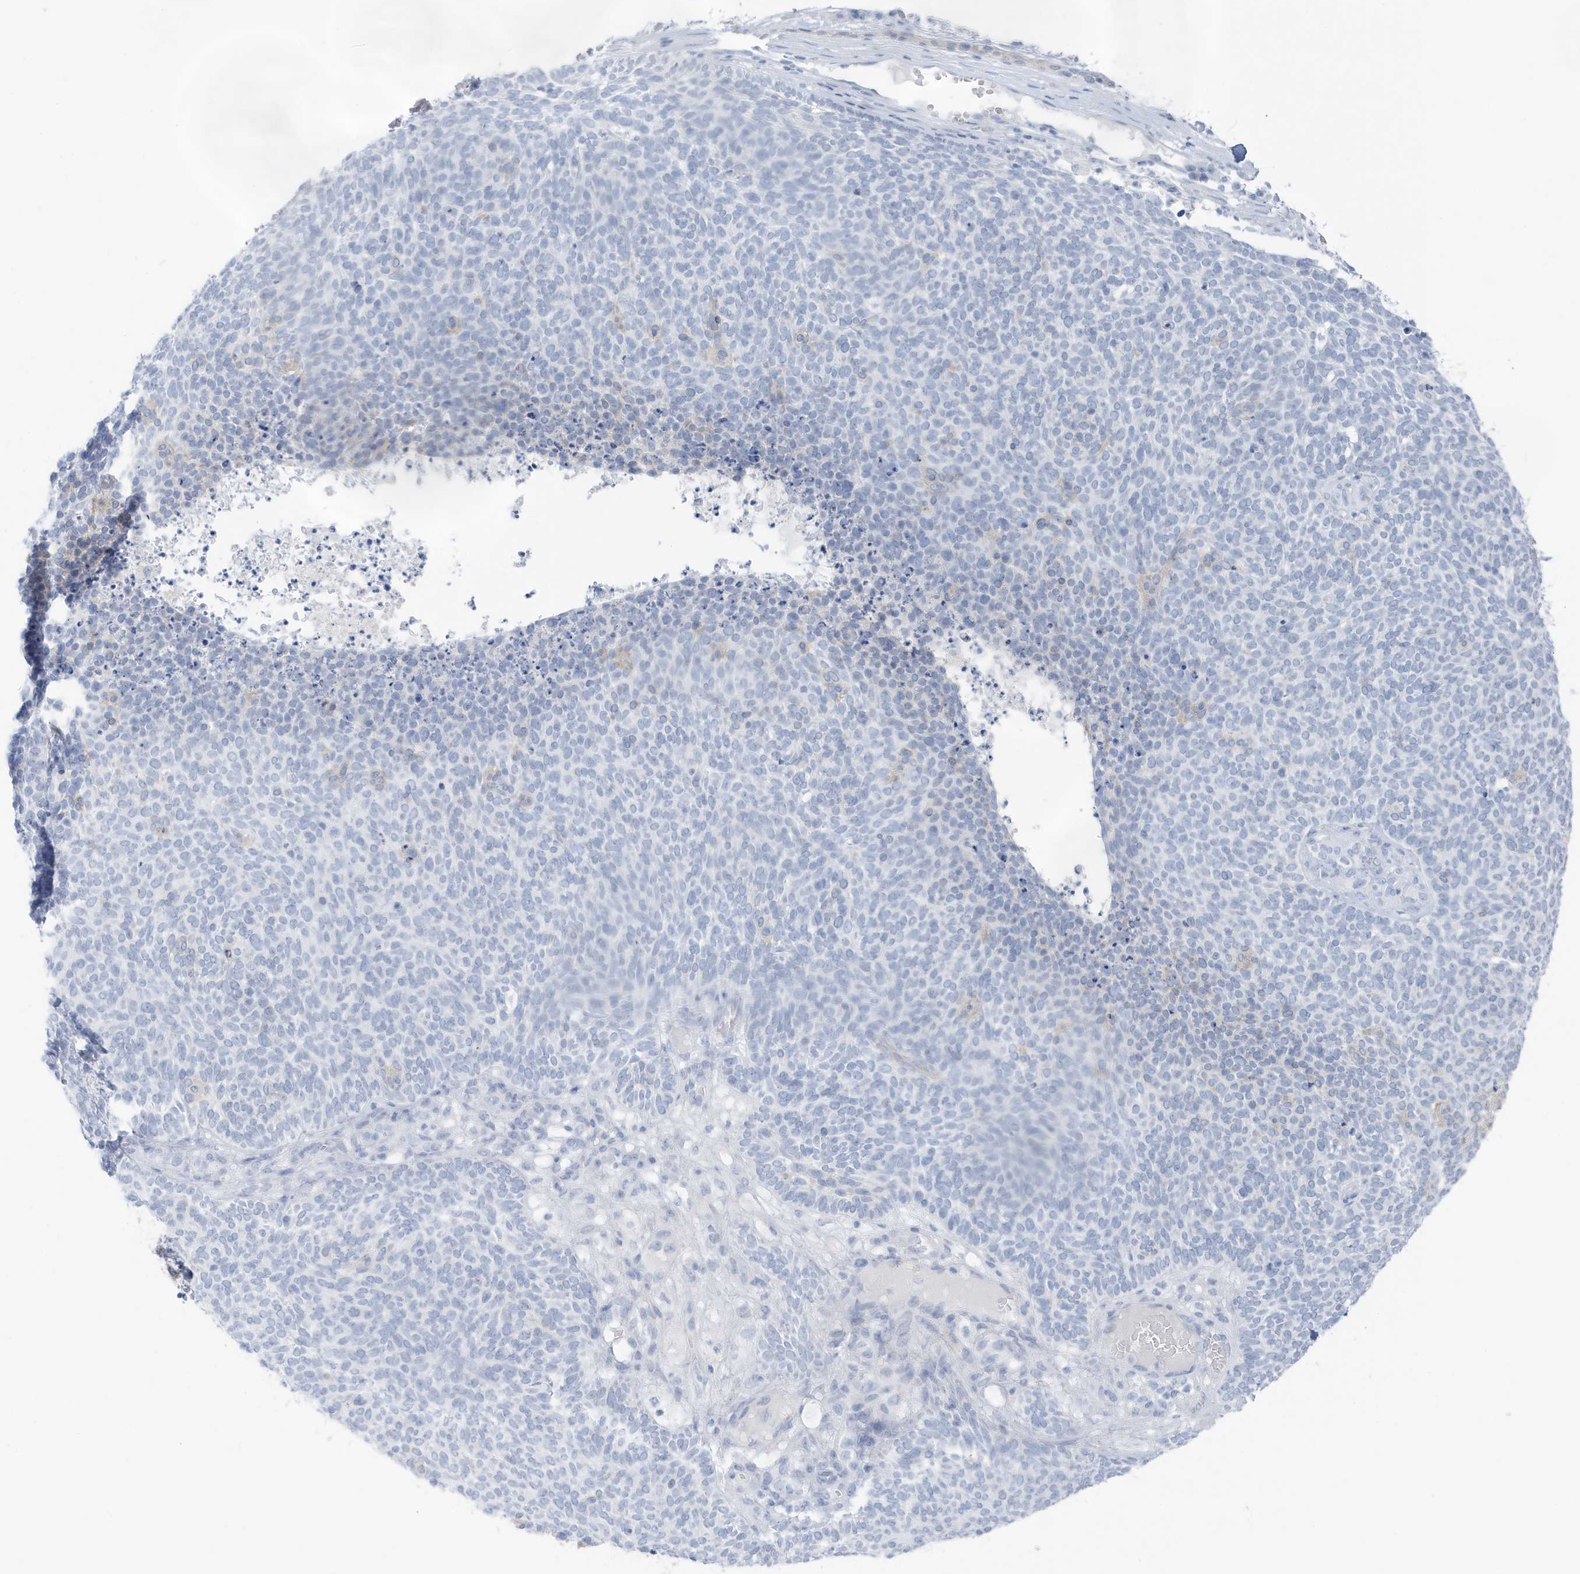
{"staining": {"intensity": "negative", "quantity": "none", "location": "none"}, "tissue": "skin cancer", "cell_type": "Tumor cells", "image_type": "cancer", "snomed": [{"axis": "morphology", "description": "Squamous cell carcinoma, NOS"}, {"axis": "topography", "description": "Skin"}], "caption": "Squamous cell carcinoma (skin) was stained to show a protein in brown. There is no significant expression in tumor cells.", "gene": "ZFP64", "patient": {"sex": "female", "age": 90}}